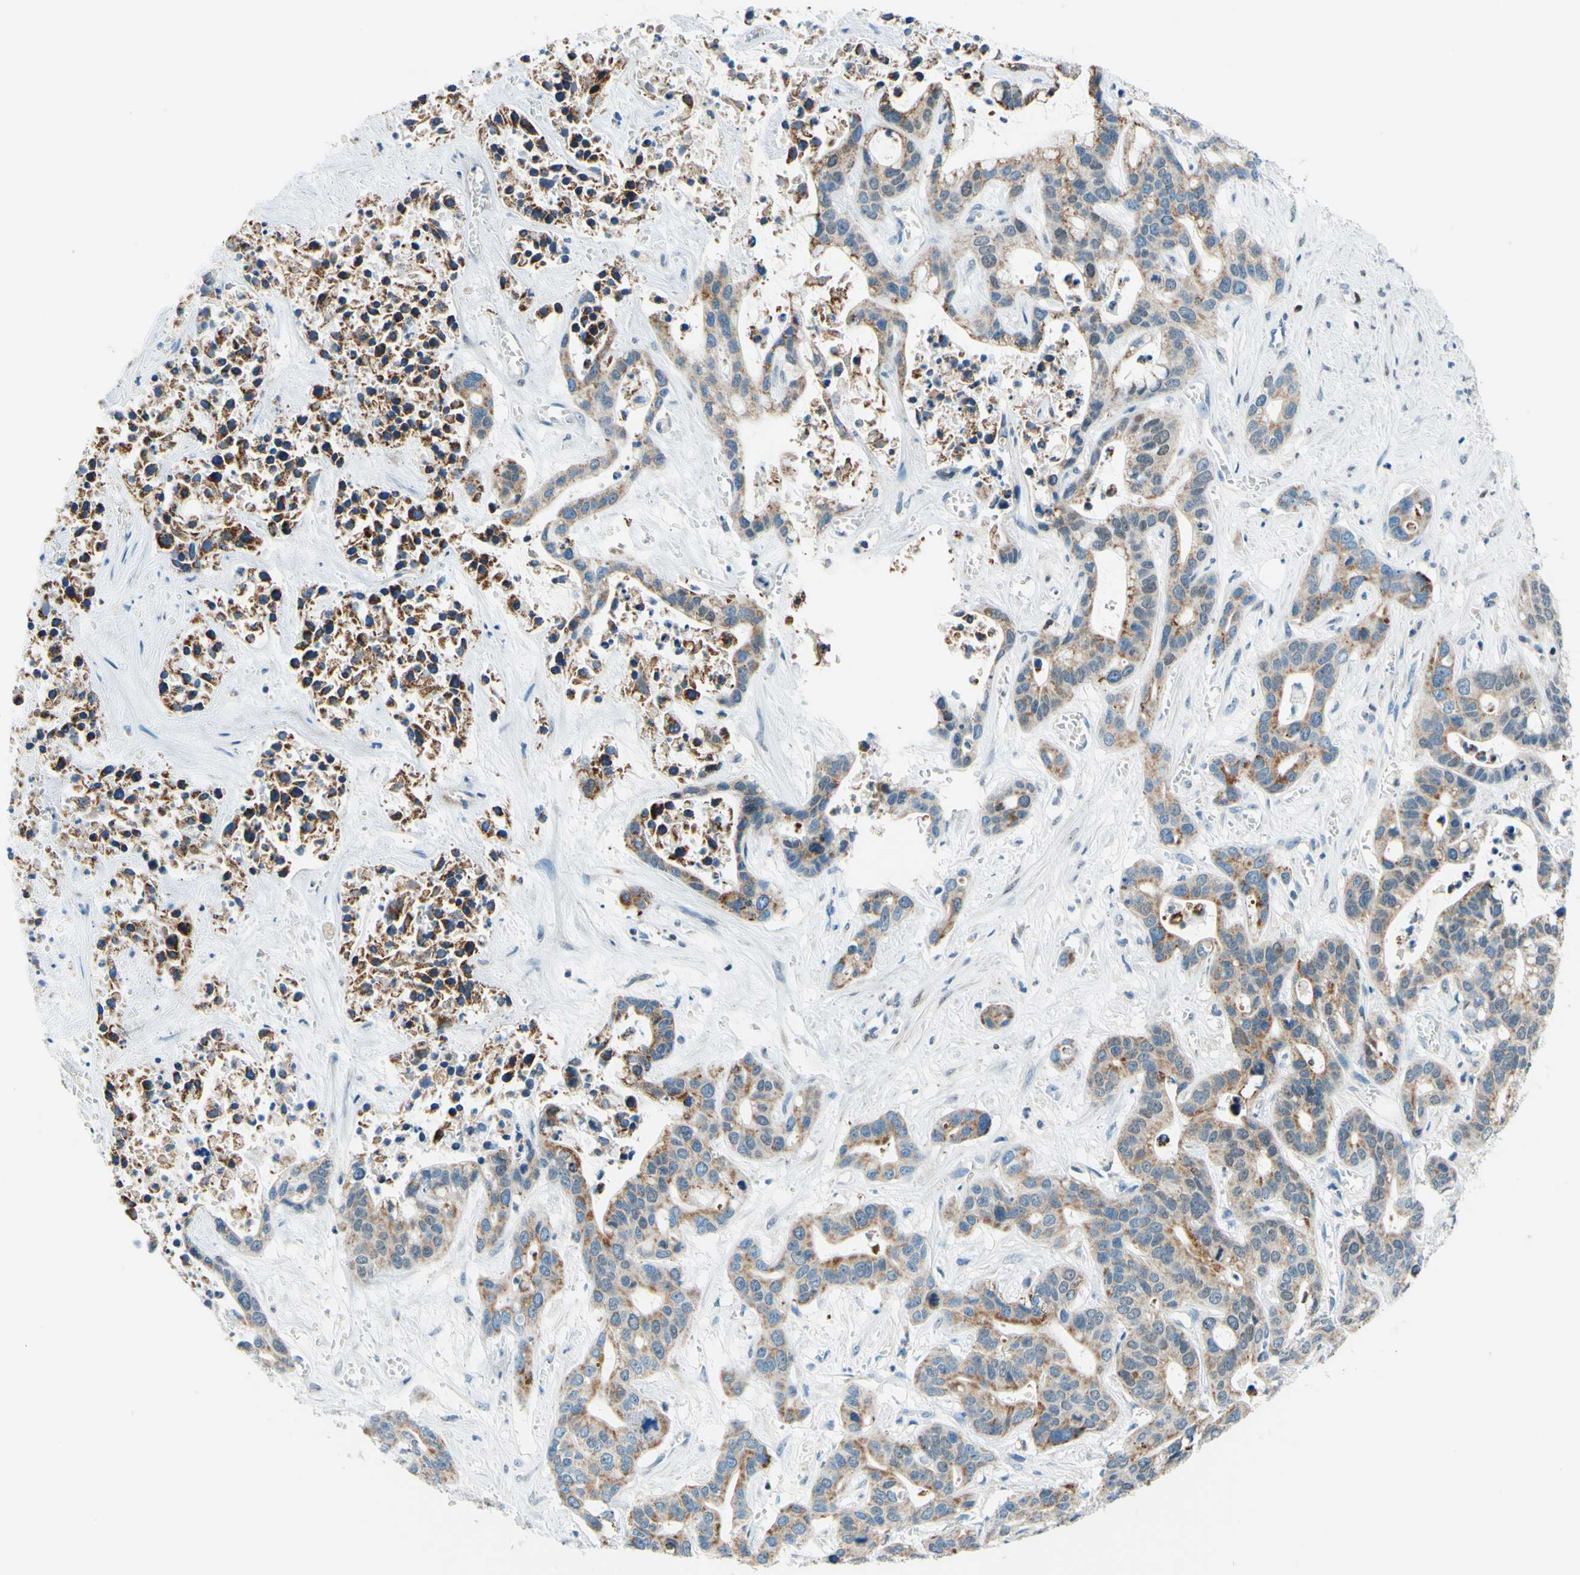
{"staining": {"intensity": "moderate", "quantity": ">75%", "location": "cytoplasmic/membranous"}, "tissue": "liver cancer", "cell_type": "Tumor cells", "image_type": "cancer", "snomed": [{"axis": "morphology", "description": "Cholangiocarcinoma"}, {"axis": "topography", "description": "Liver"}], "caption": "DAB immunohistochemical staining of human liver cancer shows moderate cytoplasmic/membranous protein staining in about >75% of tumor cells.", "gene": "CBX7", "patient": {"sex": "female", "age": 65}}